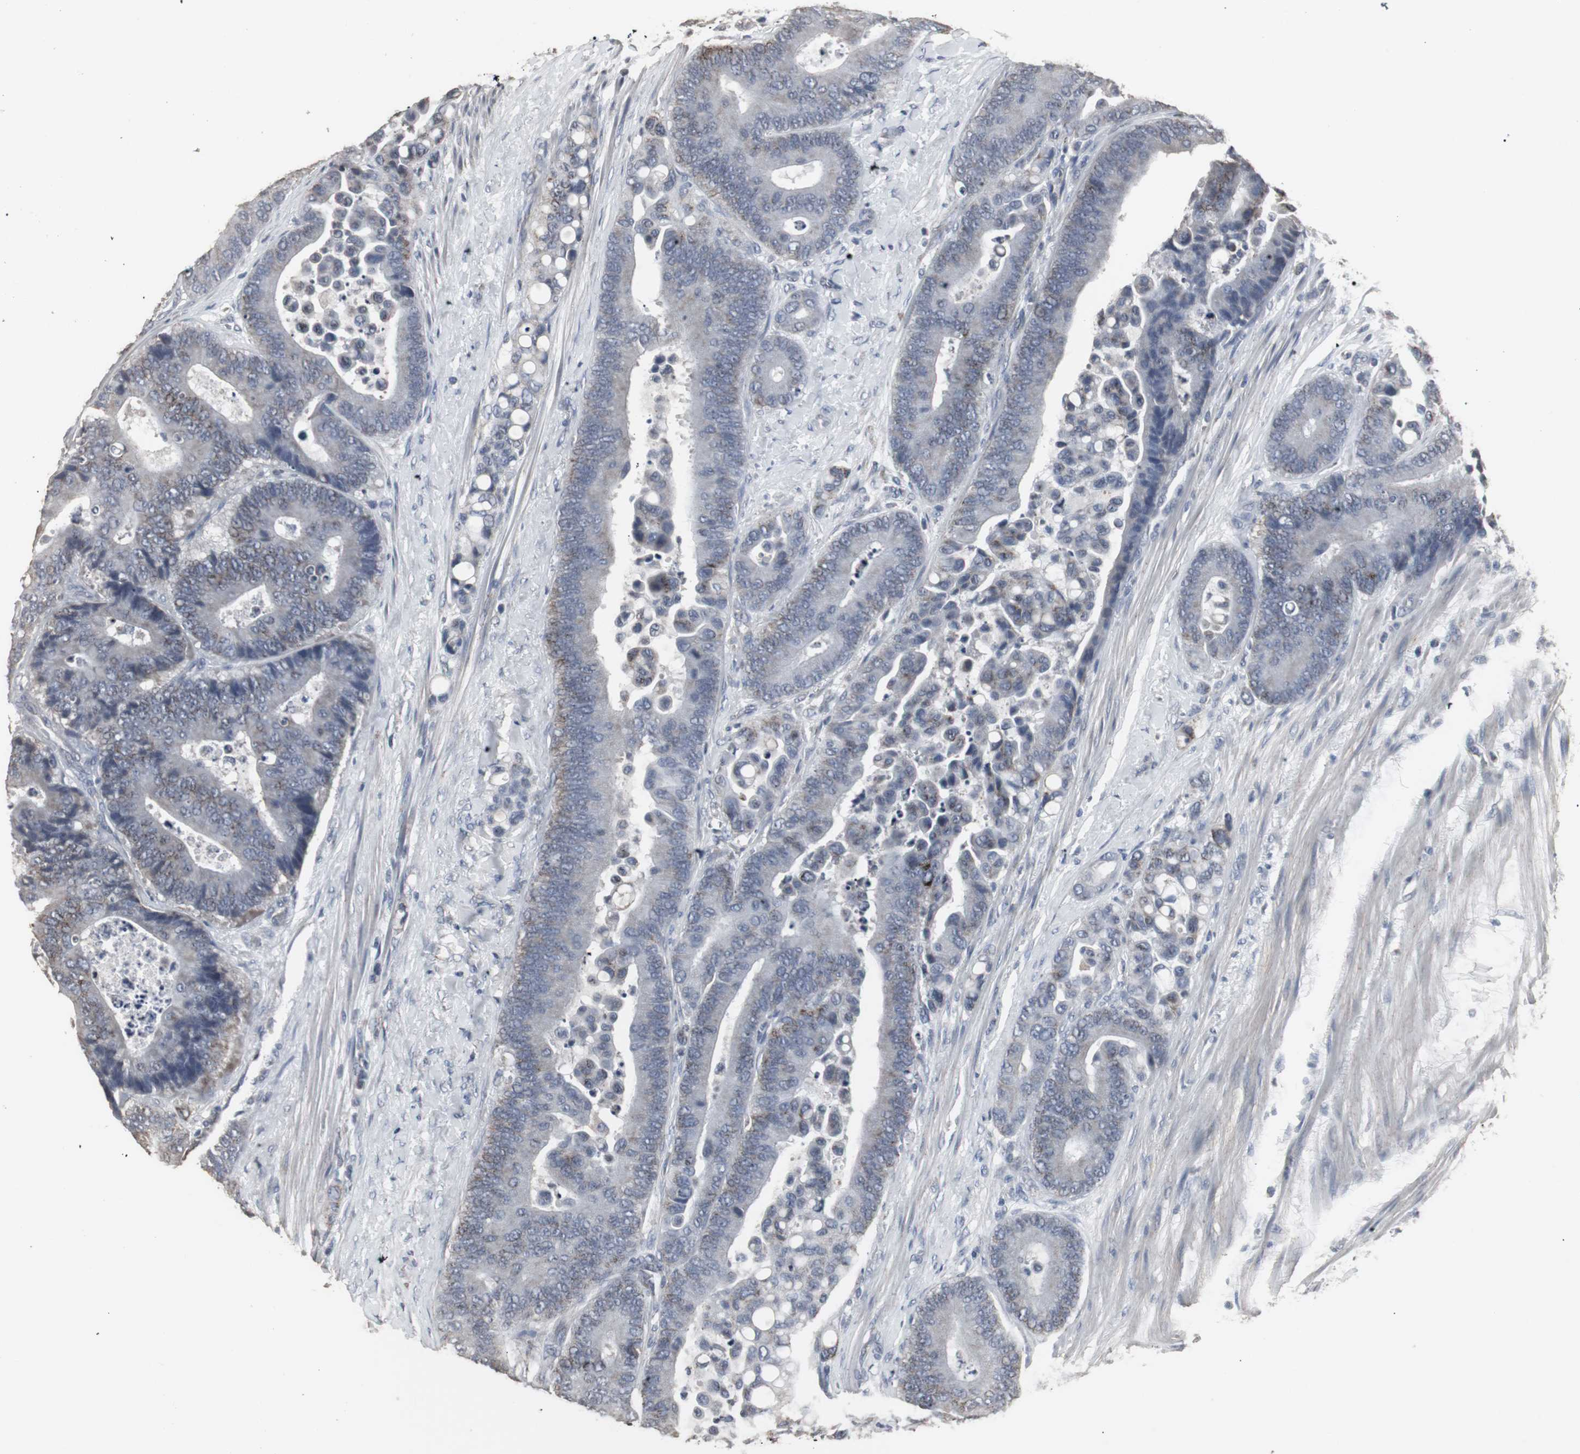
{"staining": {"intensity": "weak", "quantity": "<25%", "location": "cytoplasmic/membranous"}, "tissue": "colorectal cancer", "cell_type": "Tumor cells", "image_type": "cancer", "snomed": [{"axis": "morphology", "description": "Normal tissue, NOS"}, {"axis": "morphology", "description": "Adenocarcinoma, NOS"}, {"axis": "topography", "description": "Colon"}], "caption": "The micrograph reveals no significant positivity in tumor cells of adenocarcinoma (colorectal).", "gene": "ACAA1", "patient": {"sex": "male", "age": 82}}